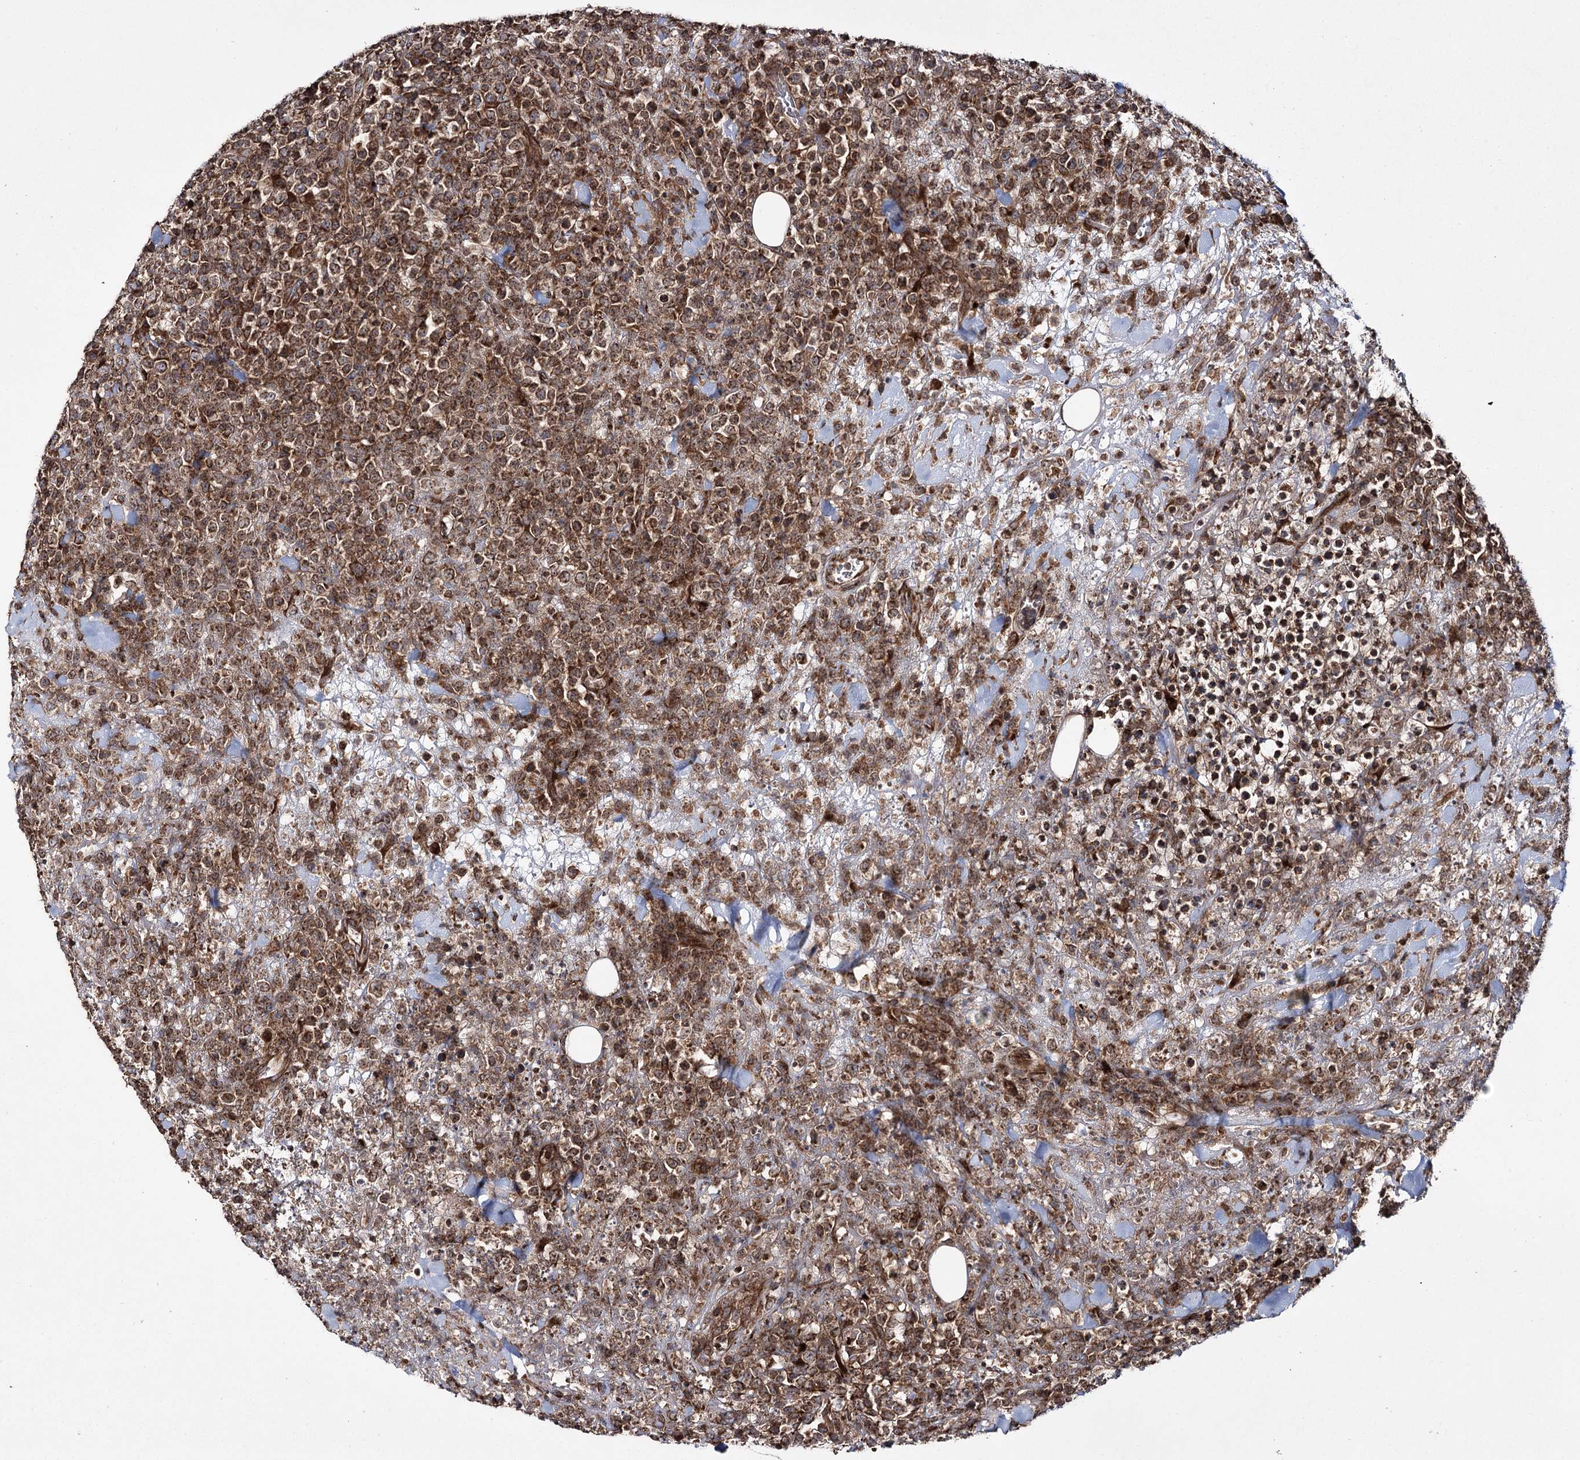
{"staining": {"intensity": "moderate", "quantity": ">75%", "location": "cytoplasmic/membranous"}, "tissue": "lymphoma", "cell_type": "Tumor cells", "image_type": "cancer", "snomed": [{"axis": "morphology", "description": "Malignant lymphoma, non-Hodgkin's type, High grade"}, {"axis": "topography", "description": "Colon"}], "caption": "Malignant lymphoma, non-Hodgkin's type (high-grade) stained for a protein (brown) exhibits moderate cytoplasmic/membranous positive staining in approximately >75% of tumor cells.", "gene": "HECTD2", "patient": {"sex": "female", "age": 53}}